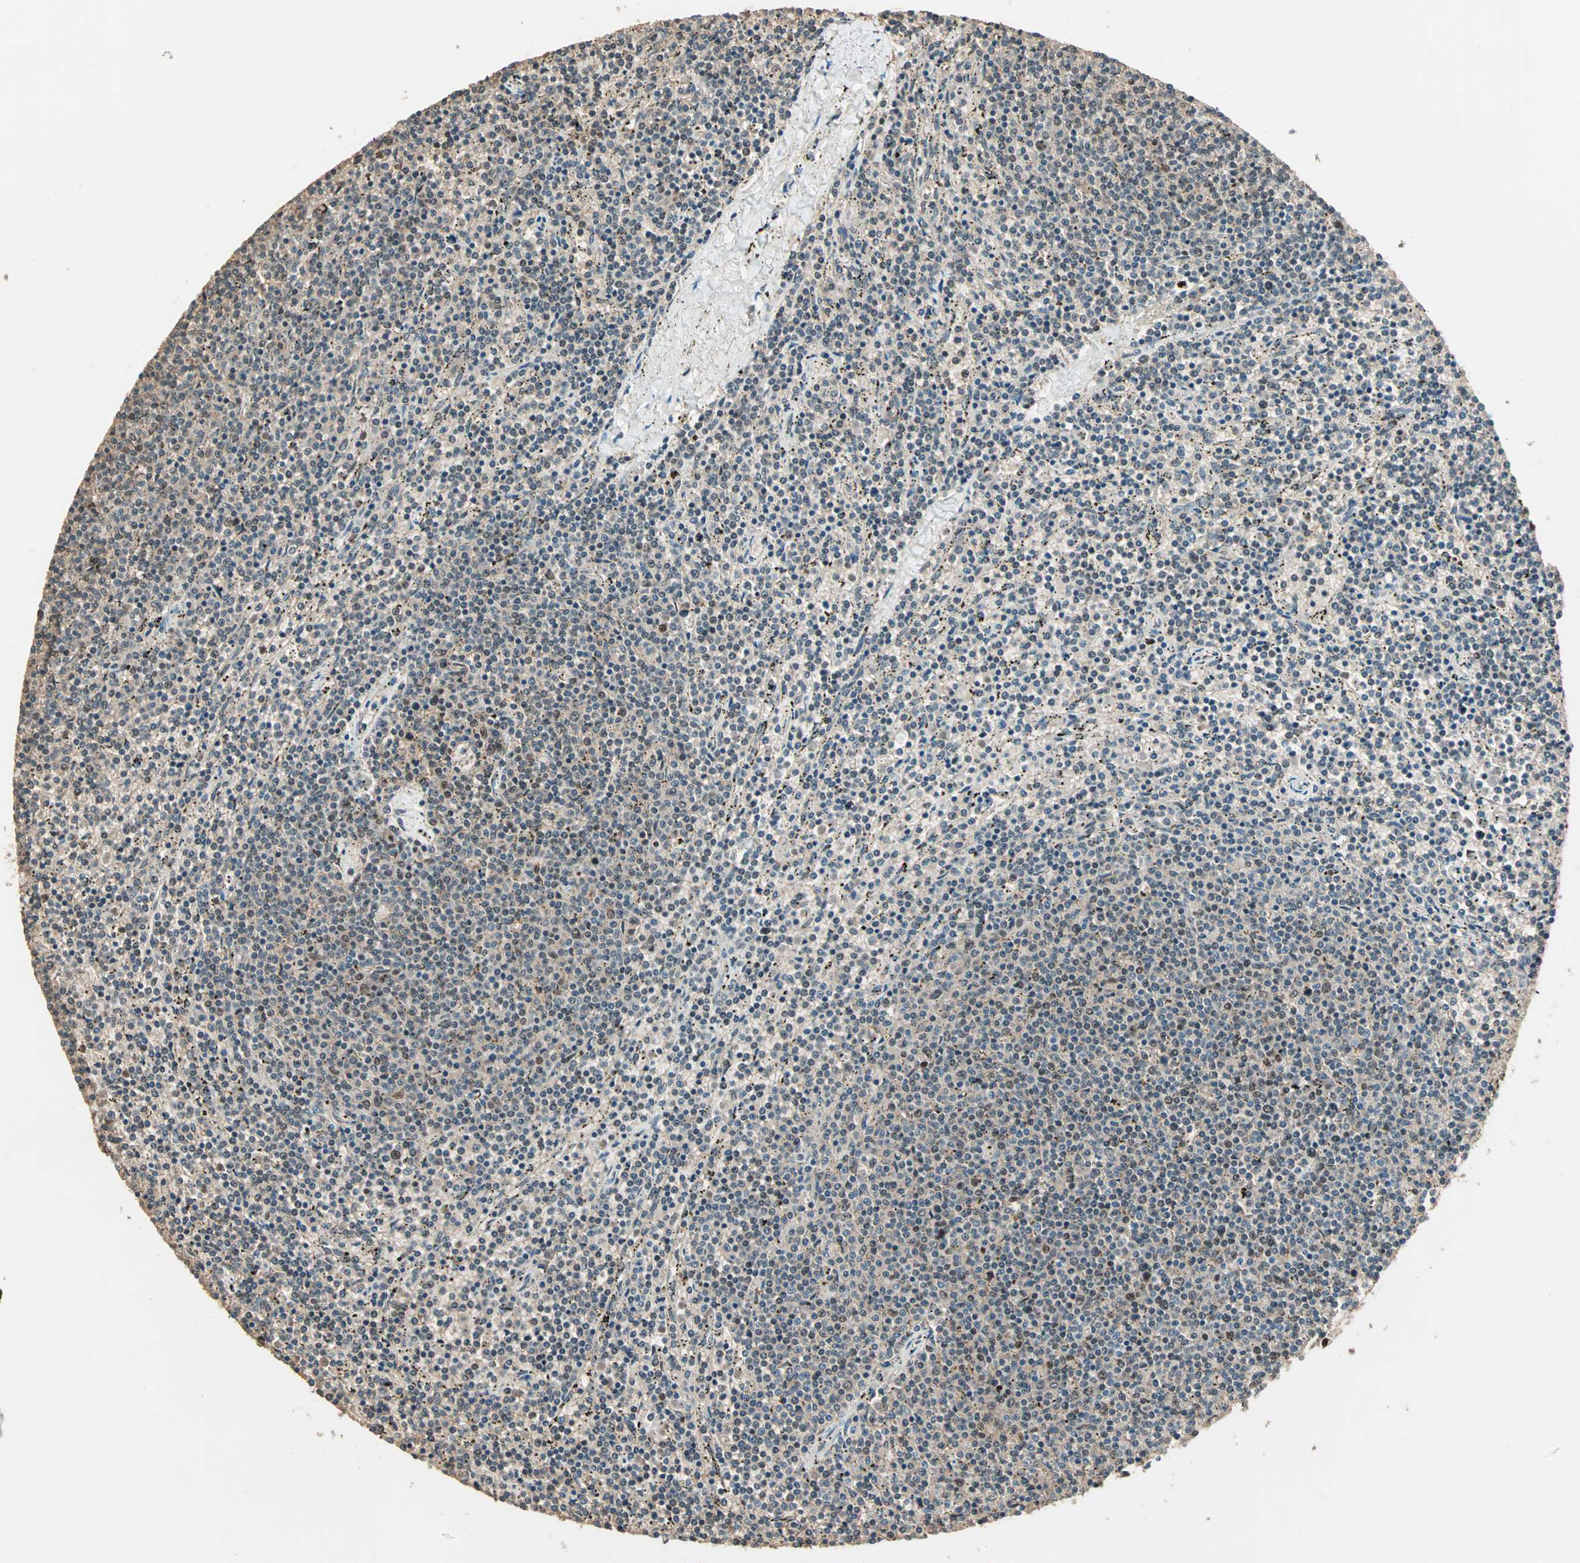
{"staining": {"intensity": "moderate", "quantity": ">75%", "location": "cytoplasmic/membranous,nuclear"}, "tissue": "lymphoma", "cell_type": "Tumor cells", "image_type": "cancer", "snomed": [{"axis": "morphology", "description": "Malignant lymphoma, non-Hodgkin's type, Low grade"}, {"axis": "topography", "description": "Spleen"}], "caption": "Immunohistochemistry micrograph of neoplastic tissue: malignant lymphoma, non-Hodgkin's type (low-grade) stained using immunohistochemistry reveals medium levels of moderate protein expression localized specifically in the cytoplasmic/membranous and nuclear of tumor cells, appearing as a cytoplasmic/membranous and nuclear brown color.", "gene": "MDC1", "patient": {"sex": "female", "age": 50}}